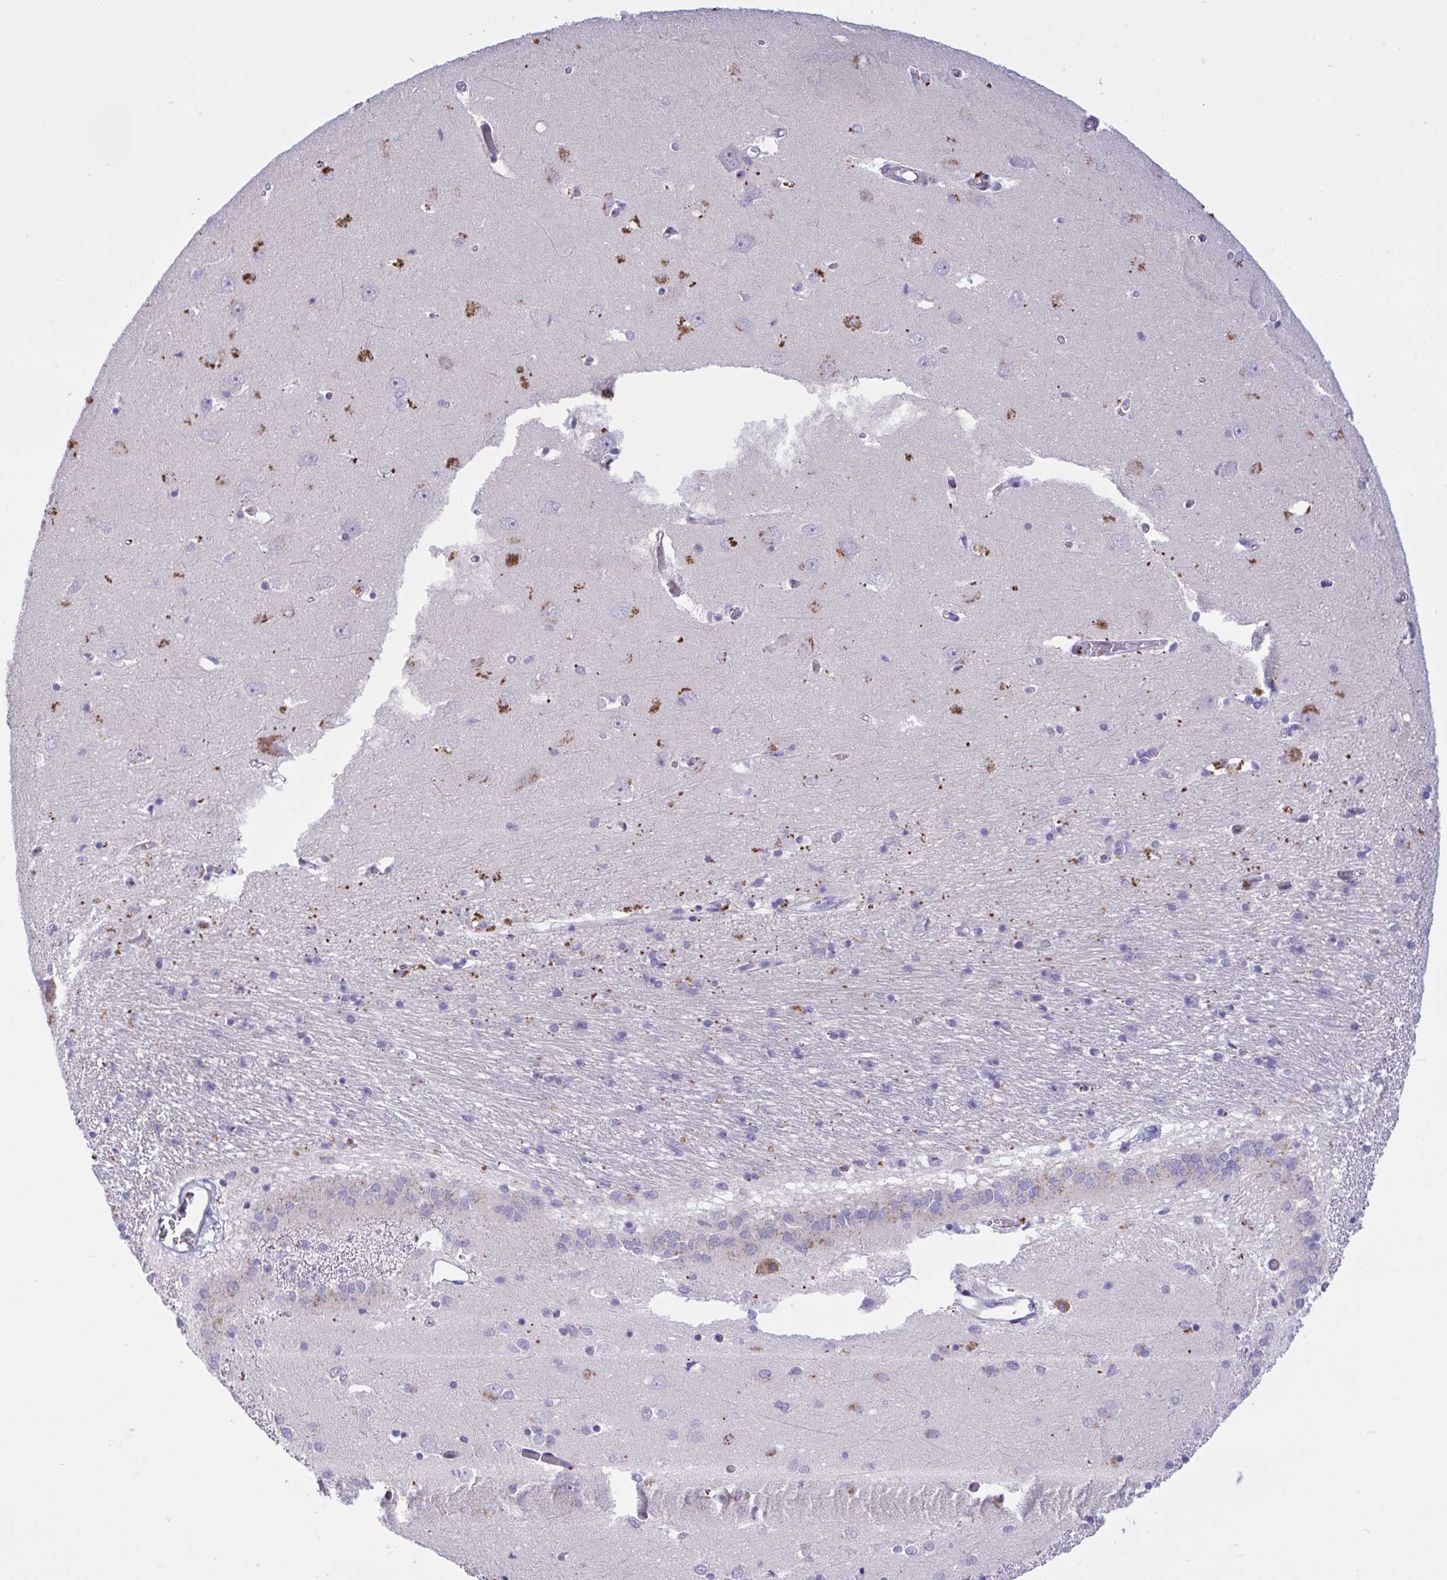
{"staining": {"intensity": "moderate", "quantity": "<25%", "location": "cytoplasmic/membranous"}, "tissue": "caudate", "cell_type": "Glial cells", "image_type": "normal", "snomed": [{"axis": "morphology", "description": "Normal tissue, NOS"}, {"axis": "topography", "description": "Lateral ventricle wall"}, {"axis": "topography", "description": "Hippocampus"}], "caption": "IHC staining of benign caudate, which shows low levels of moderate cytoplasmic/membranous staining in about <25% of glial cells indicating moderate cytoplasmic/membranous protein positivity. The staining was performed using DAB (3,3'-diaminobenzidine) (brown) for protein detection and nuclei were counterstained in hematoxylin (blue).", "gene": "WDR97", "patient": {"sex": "female", "age": 63}}